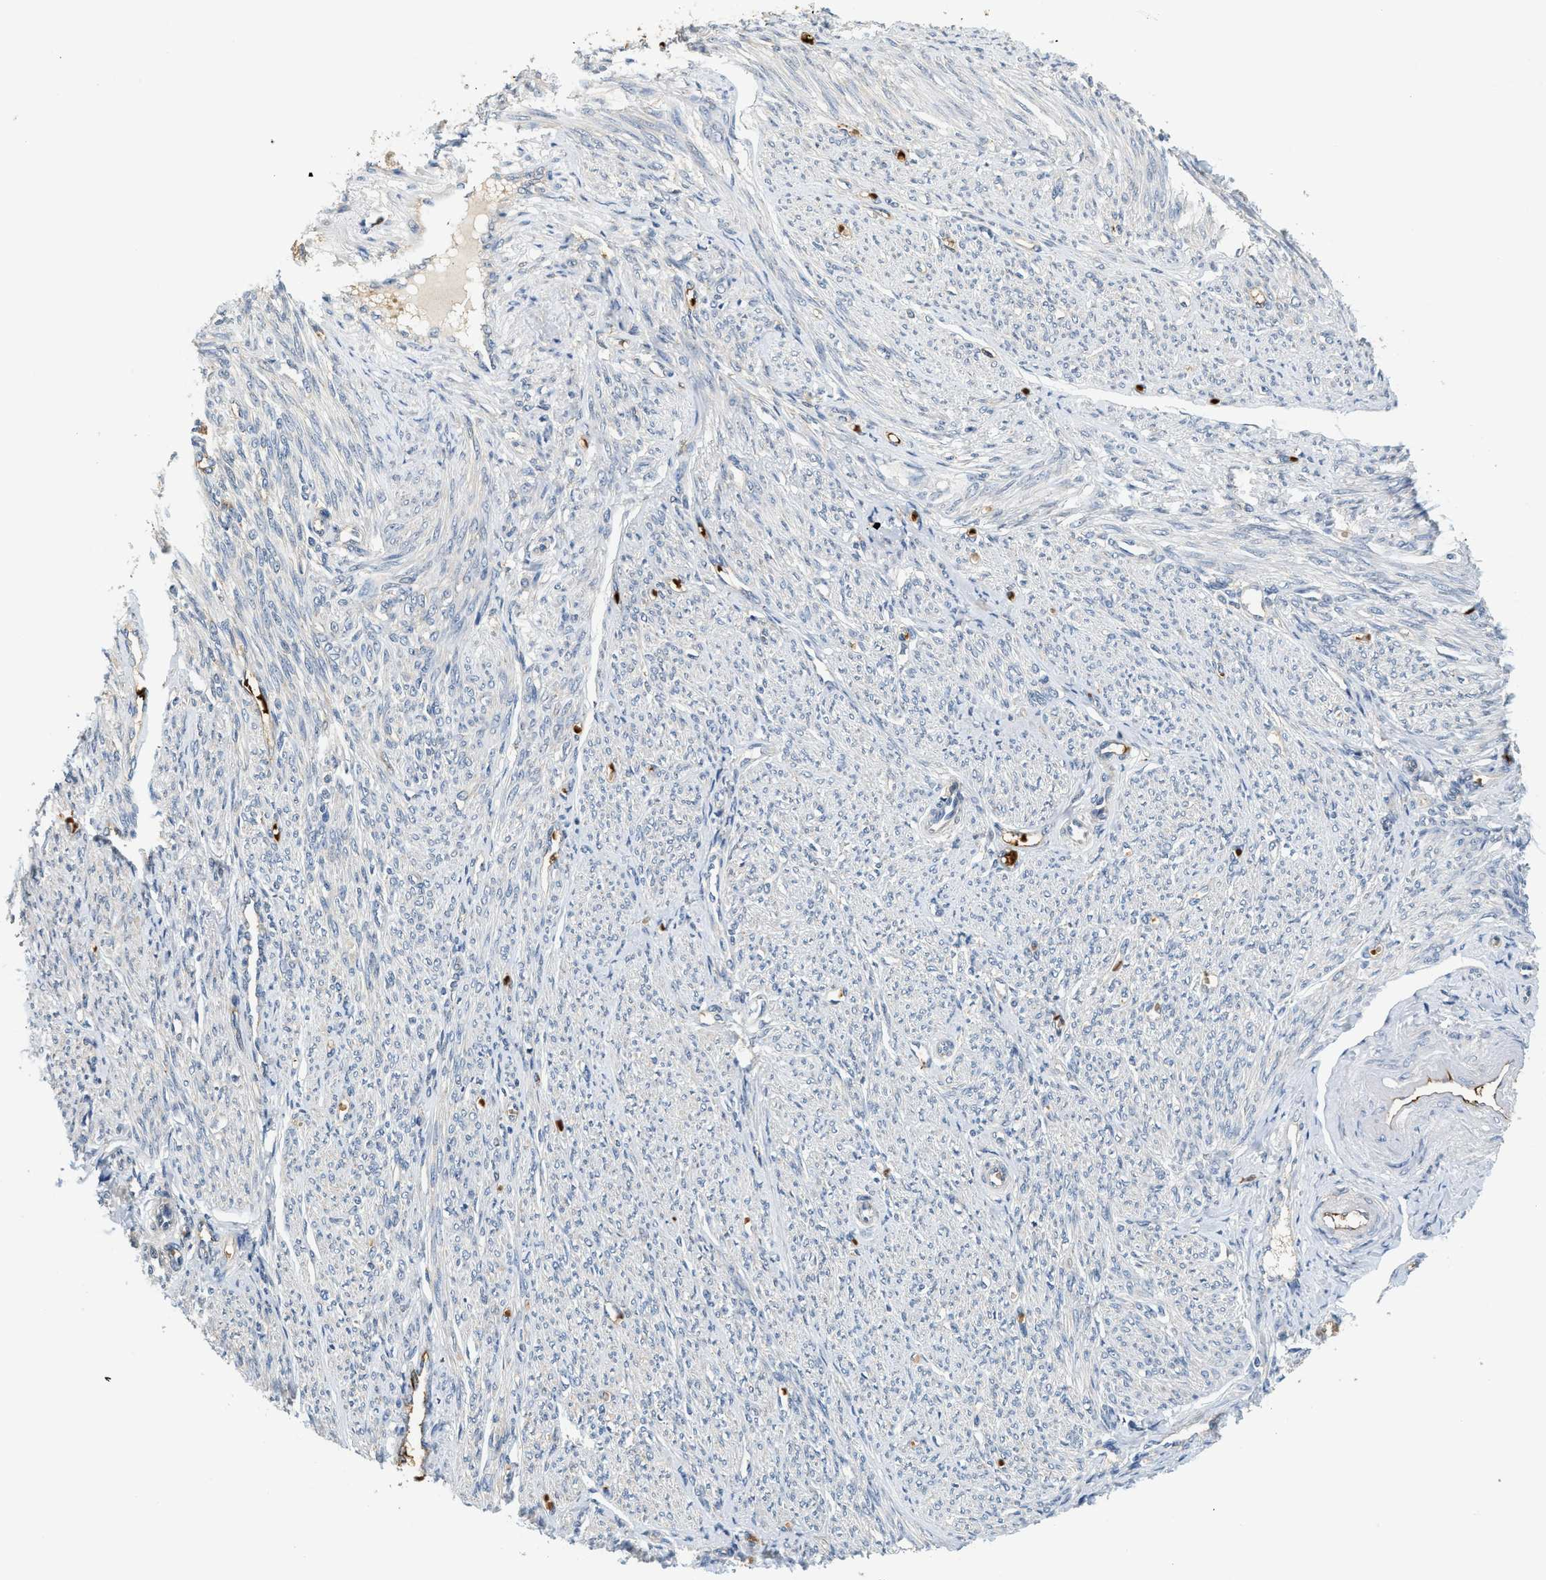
{"staining": {"intensity": "negative", "quantity": "none", "location": "none"}, "tissue": "smooth muscle", "cell_type": "Smooth muscle cells", "image_type": "normal", "snomed": [{"axis": "morphology", "description": "Normal tissue, NOS"}, {"axis": "topography", "description": "Smooth muscle"}], "caption": "High magnification brightfield microscopy of benign smooth muscle stained with DAB (brown) and counterstained with hematoxylin (blue): smooth muscle cells show no significant staining. Brightfield microscopy of immunohistochemistry (IHC) stained with DAB (brown) and hematoxylin (blue), captured at high magnification.", "gene": "CYTH2", "patient": {"sex": "female", "age": 65}}